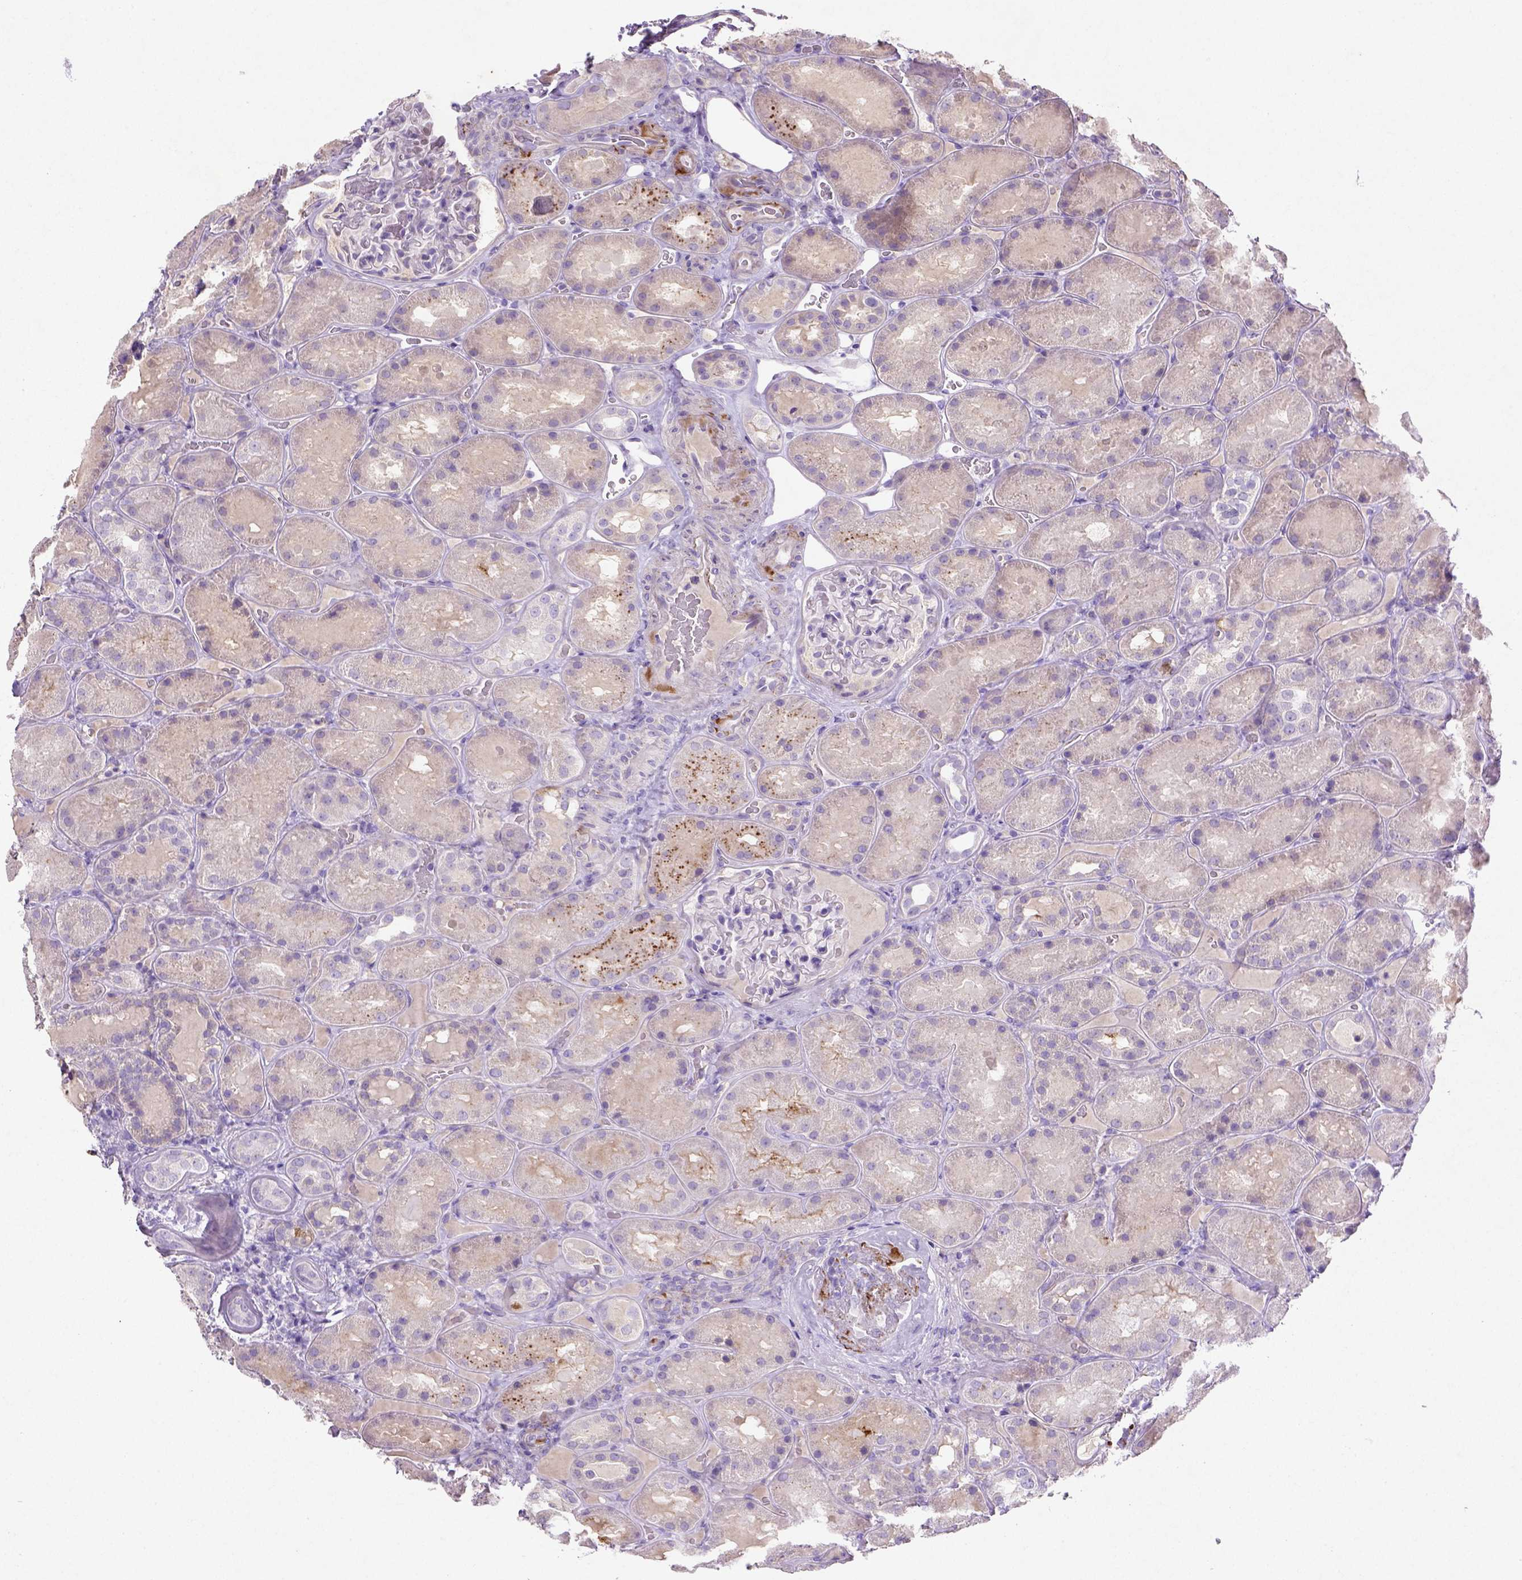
{"staining": {"intensity": "moderate", "quantity": "<25%", "location": "cytoplasmic/membranous"}, "tissue": "kidney", "cell_type": "Cells in glomeruli", "image_type": "normal", "snomed": [{"axis": "morphology", "description": "Normal tissue, NOS"}, {"axis": "topography", "description": "Kidney"}], "caption": "Brown immunohistochemical staining in normal kidney displays moderate cytoplasmic/membranous positivity in approximately <25% of cells in glomeruli. (Brightfield microscopy of DAB IHC at high magnification).", "gene": "NUDT2", "patient": {"sex": "male", "age": 73}}